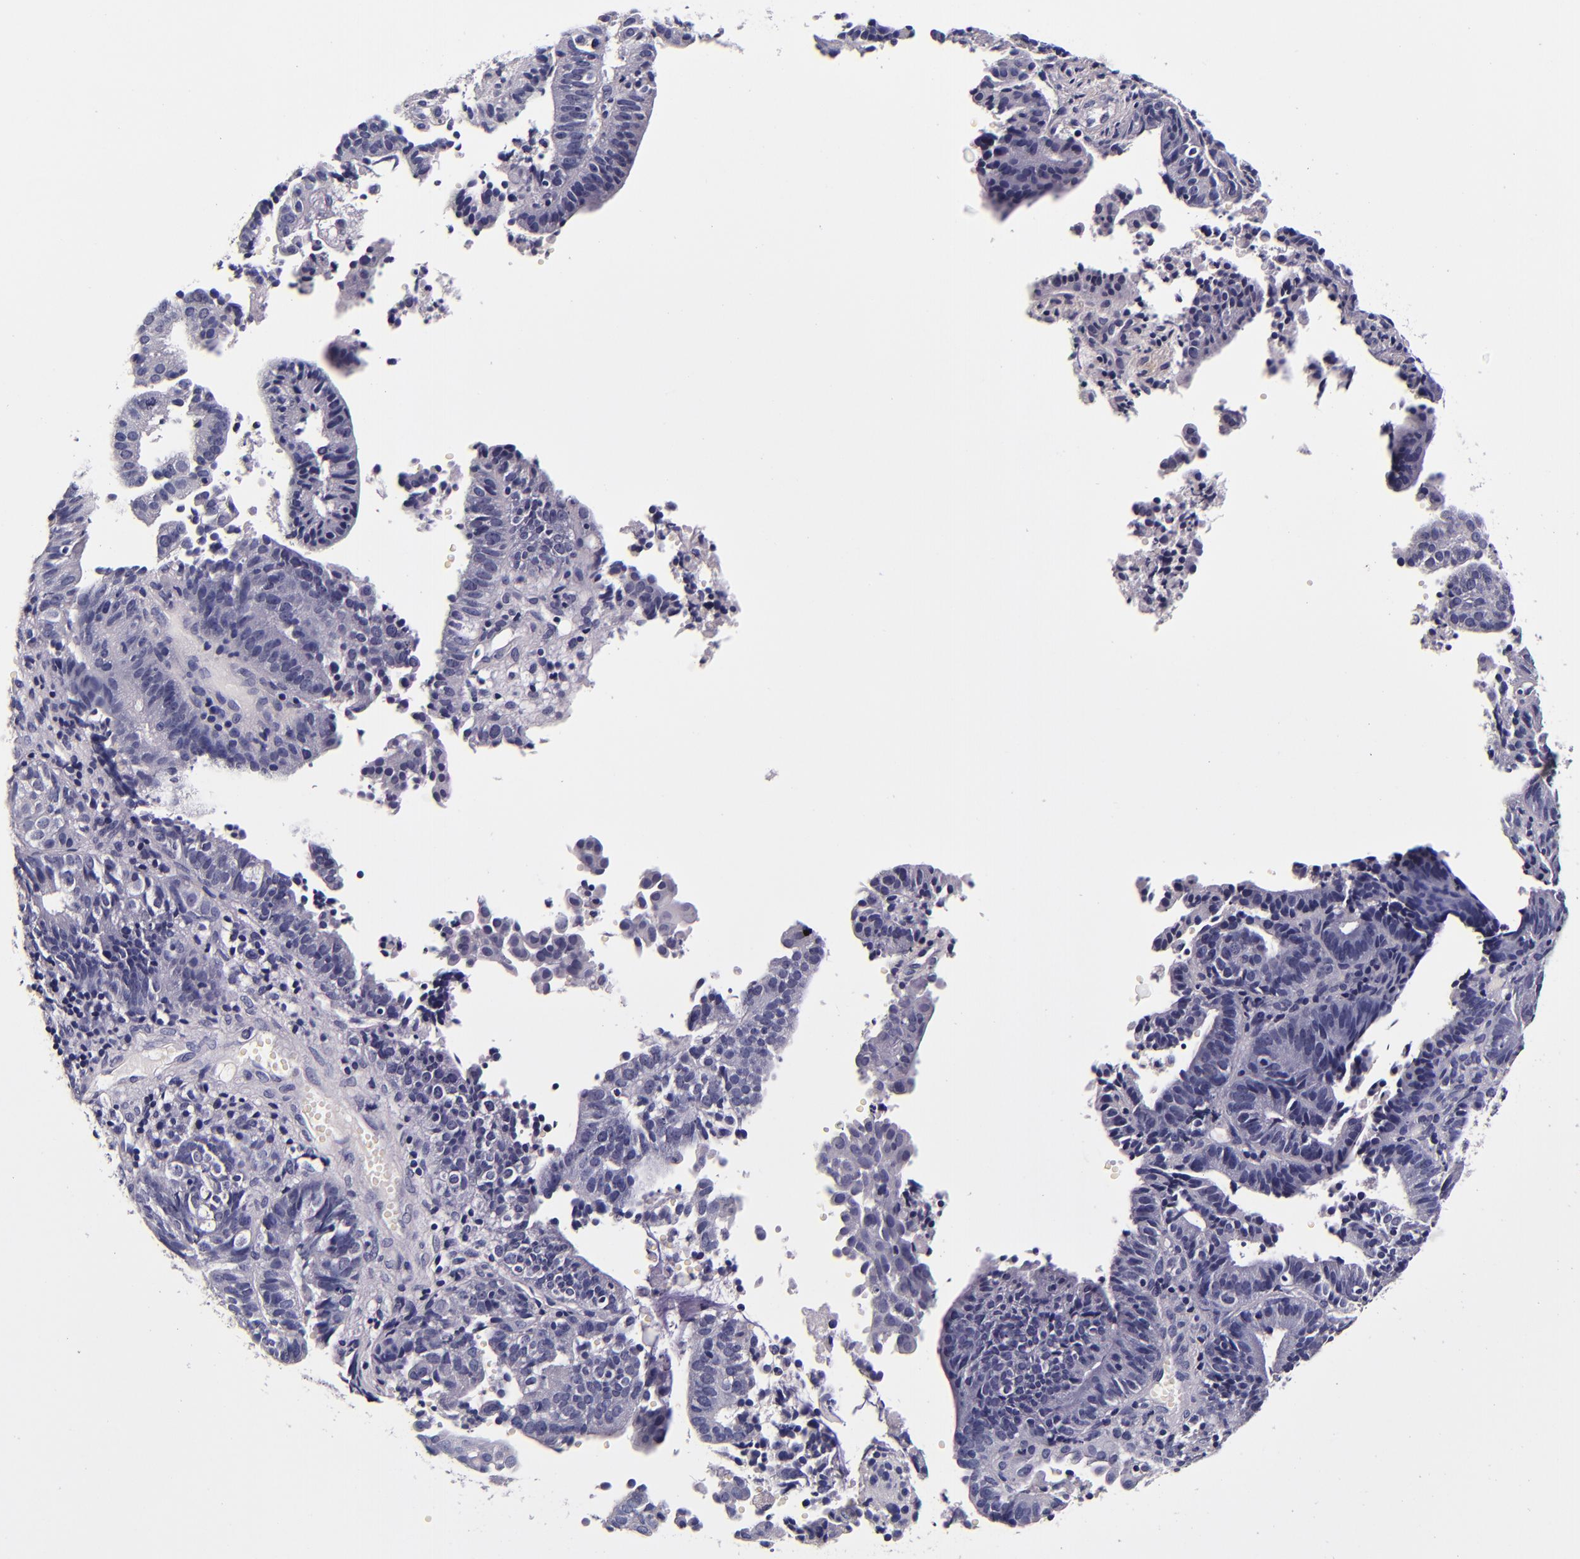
{"staining": {"intensity": "negative", "quantity": "none", "location": "none"}, "tissue": "cervical cancer", "cell_type": "Tumor cells", "image_type": "cancer", "snomed": [{"axis": "morphology", "description": "Adenocarcinoma, NOS"}, {"axis": "topography", "description": "Cervix"}], "caption": "Photomicrograph shows no significant protein staining in tumor cells of cervical cancer (adenocarcinoma).", "gene": "FBN1", "patient": {"sex": "female", "age": 60}}